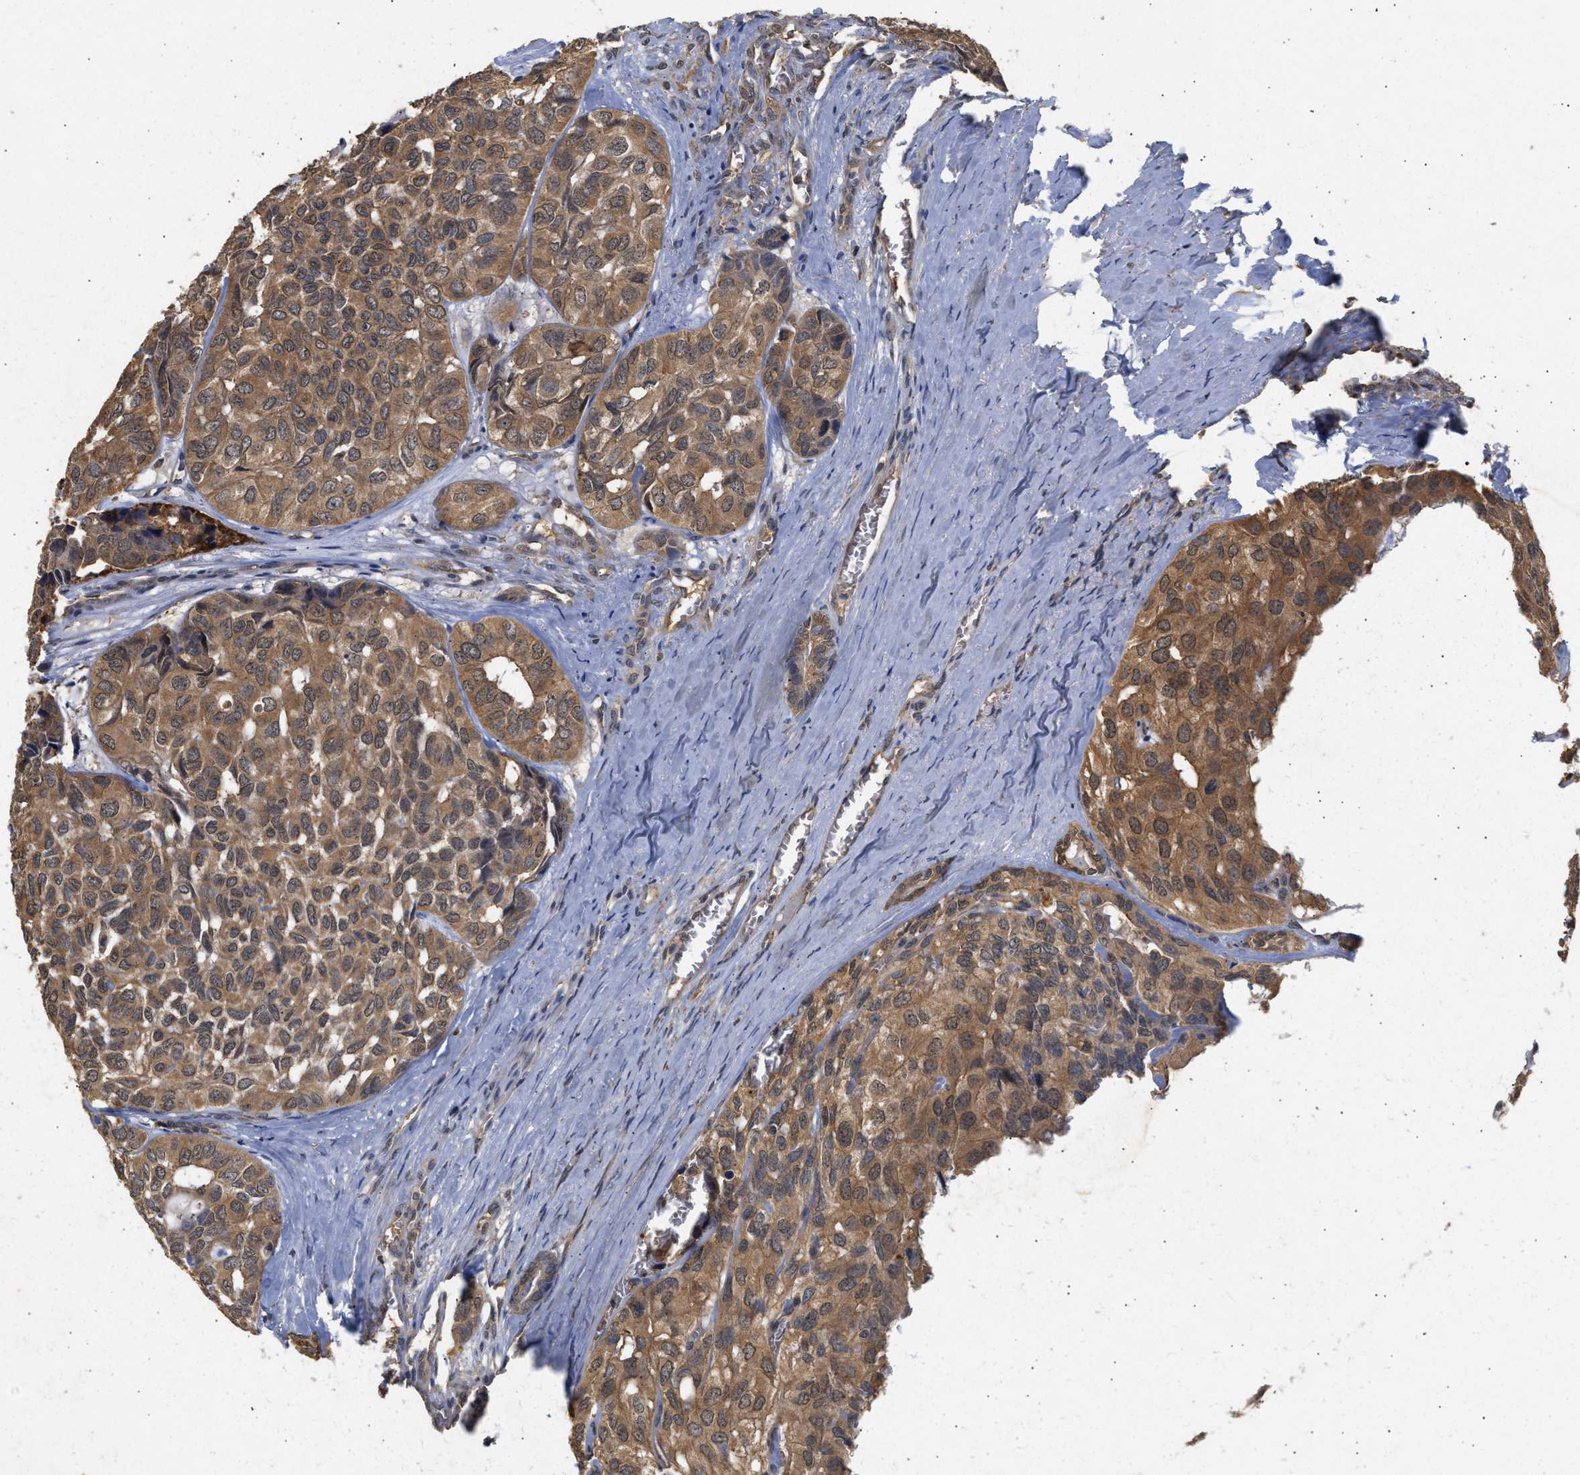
{"staining": {"intensity": "moderate", "quantity": ">75%", "location": "cytoplasmic/membranous"}, "tissue": "head and neck cancer", "cell_type": "Tumor cells", "image_type": "cancer", "snomed": [{"axis": "morphology", "description": "Adenocarcinoma, NOS"}, {"axis": "topography", "description": "Salivary gland, NOS"}, {"axis": "topography", "description": "Head-Neck"}], "caption": "Head and neck cancer stained with a protein marker demonstrates moderate staining in tumor cells.", "gene": "FITM1", "patient": {"sex": "female", "age": 76}}